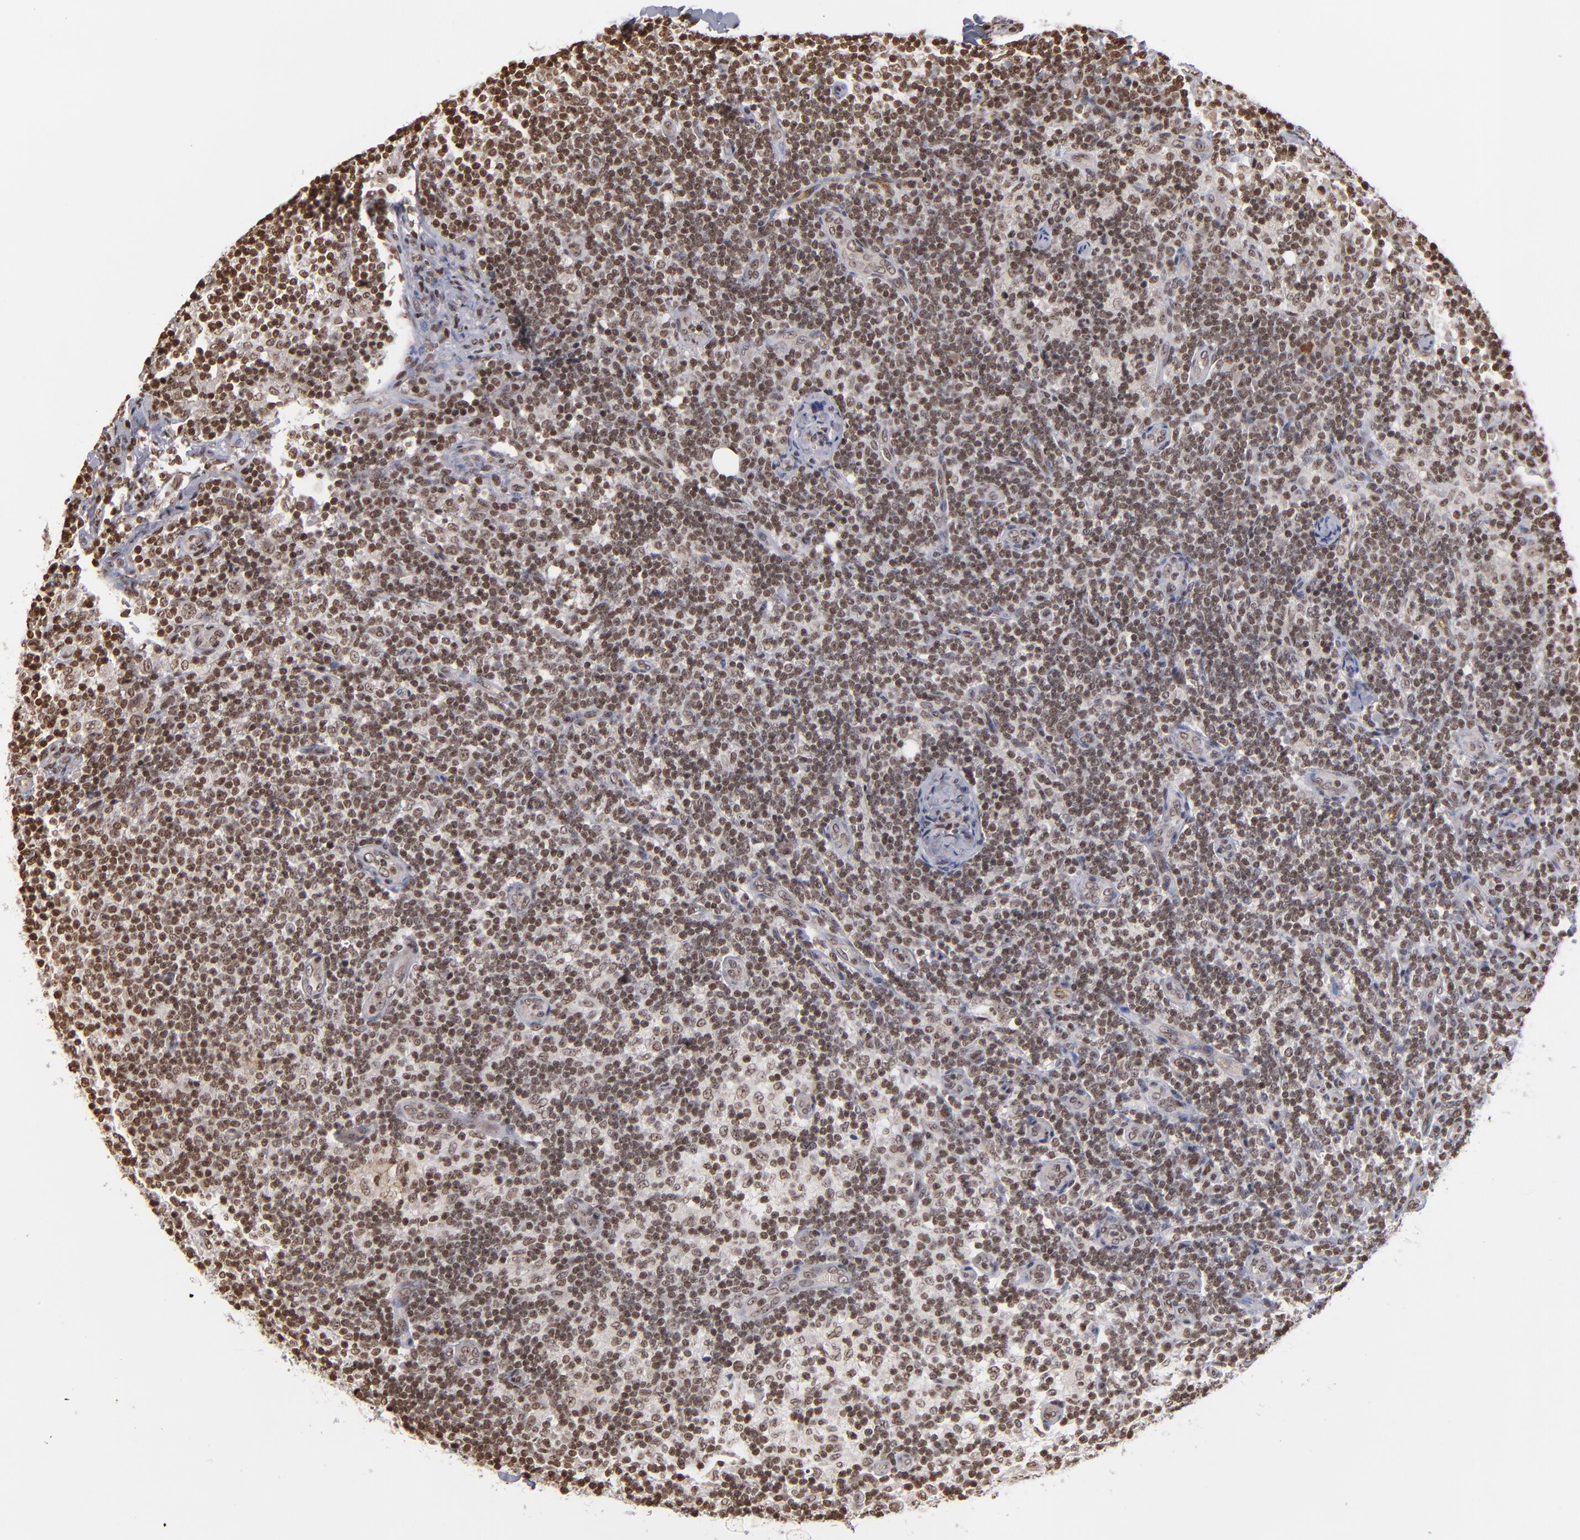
{"staining": {"intensity": "moderate", "quantity": ">75%", "location": "nuclear"}, "tissue": "lymph node", "cell_type": "Germinal center cells", "image_type": "normal", "snomed": [{"axis": "morphology", "description": "Normal tissue, NOS"}, {"axis": "morphology", "description": "Inflammation, NOS"}, {"axis": "topography", "description": "Lymph node"}], "caption": "High-magnification brightfield microscopy of unremarkable lymph node stained with DAB (3,3'-diaminobenzidine) (brown) and counterstained with hematoxylin (blue). germinal center cells exhibit moderate nuclear positivity is seen in approximately>75% of cells. (DAB (3,3'-diaminobenzidine) = brown stain, brightfield microscopy at high magnification).", "gene": "ABL2", "patient": {"sex": "male", "age": 46}}